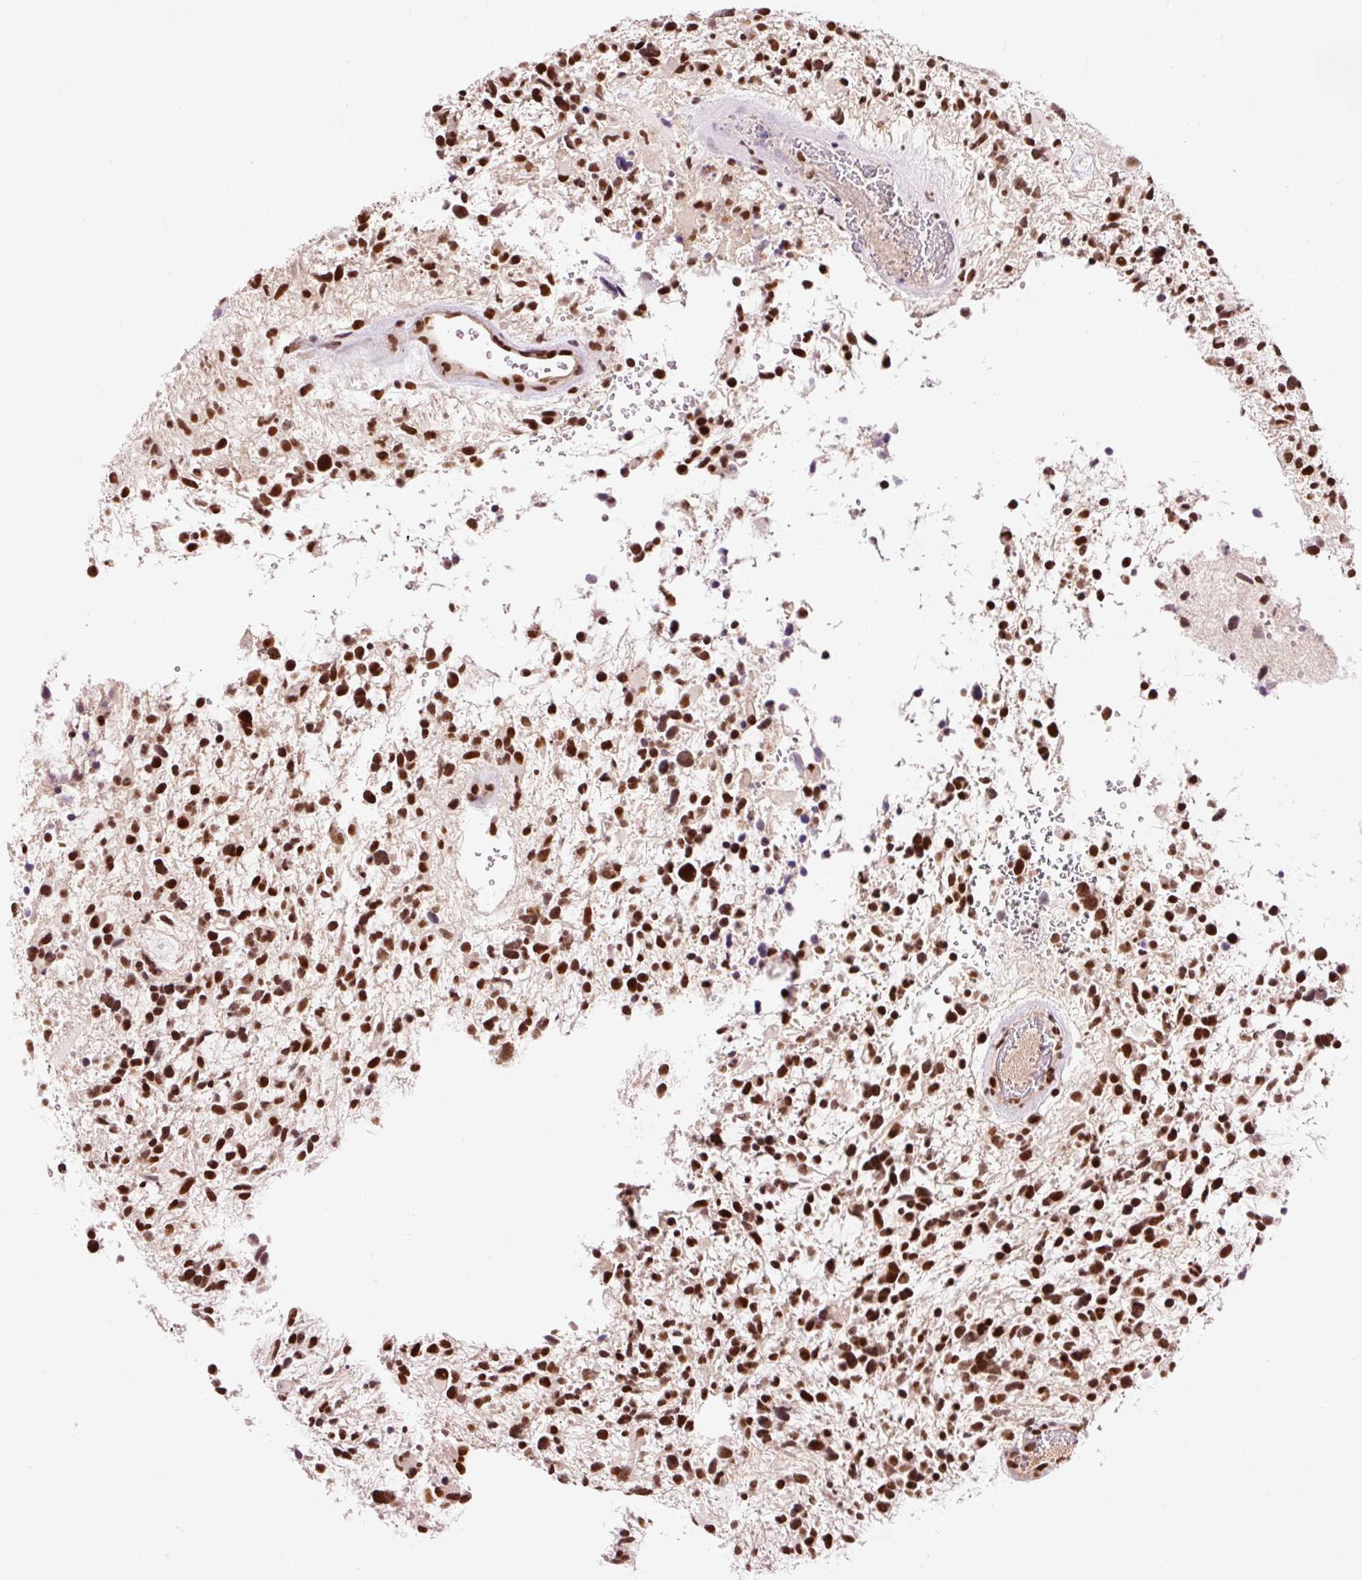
{"staining": {"intensity": "strong", "quantity": ">75%", "location": "nuclear"}, "tissue": "glioma", "cell_type": "Tumor cells", "image_type": "cancer", "snomed": [{"axis": "morphology", "description": "Glioma, malignant, High grade"}, {"axis": "topography", "description": "Brain"}], "caption": "Immunohistochemical staining of glioma demonstrates high levels of strong nuclear protein positivity in approximately >75% of tumor cells.", "gene": "ZBTB44", "patient": {"sex": "female", "age": 11}}